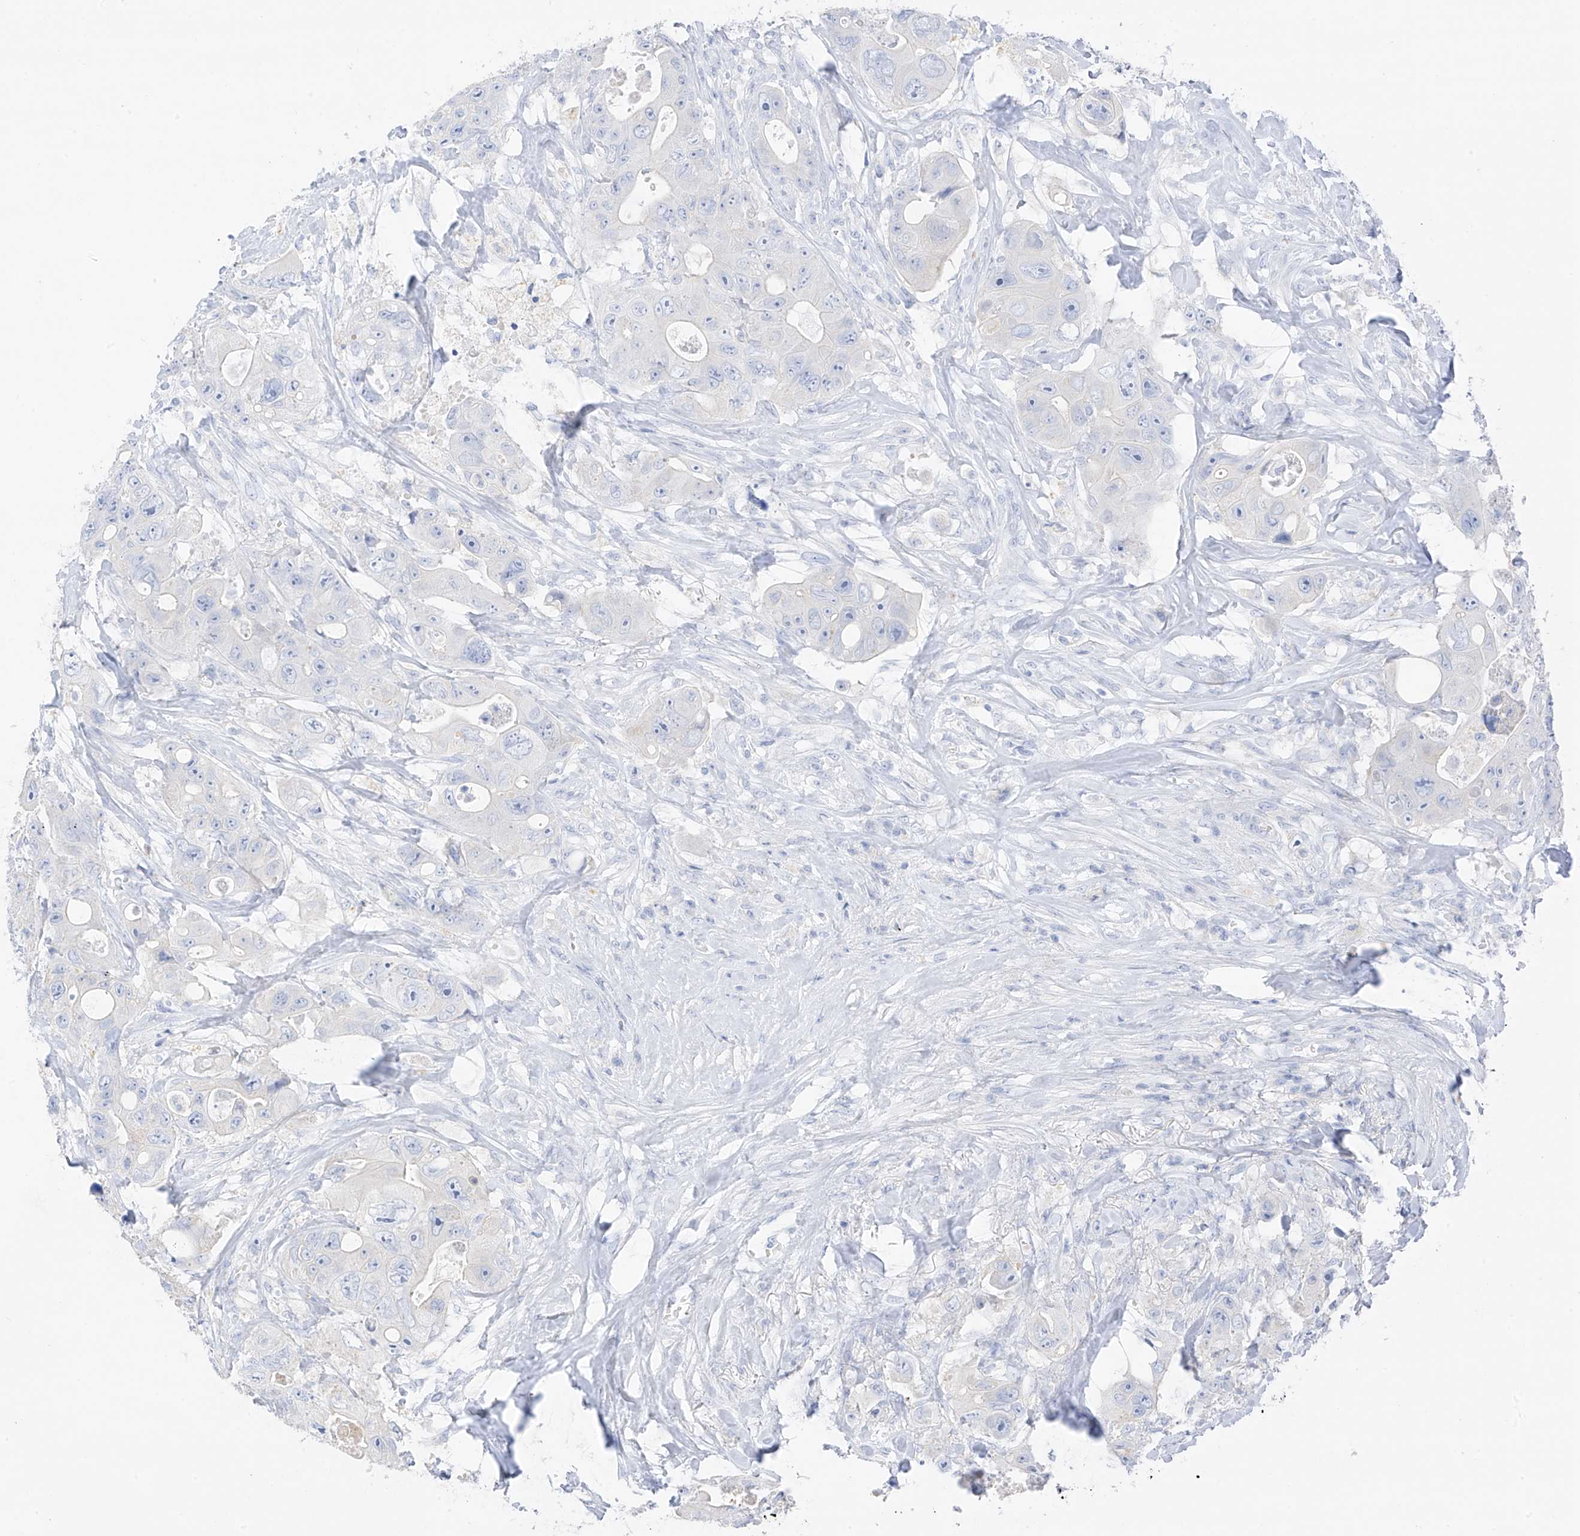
{"staining": {"intensity": "negative", "quantity": "none", "location": "none"}, "tissue": "colorectal cancer", "cell_type": "Tumor cells", "image_type": "cancer", "snomed": [{"axis": "morphology", "description": "Adenocarcinoma, NOS"}, {"axis": "topography", "description": "Colon"}], "caption": "Micrograph shows no significant protein positivity in tumor cells of colorectal cancer (adenocarcinoma).", "gene": "CAPN13", "patient": {"sex": "female", "age": 46}}